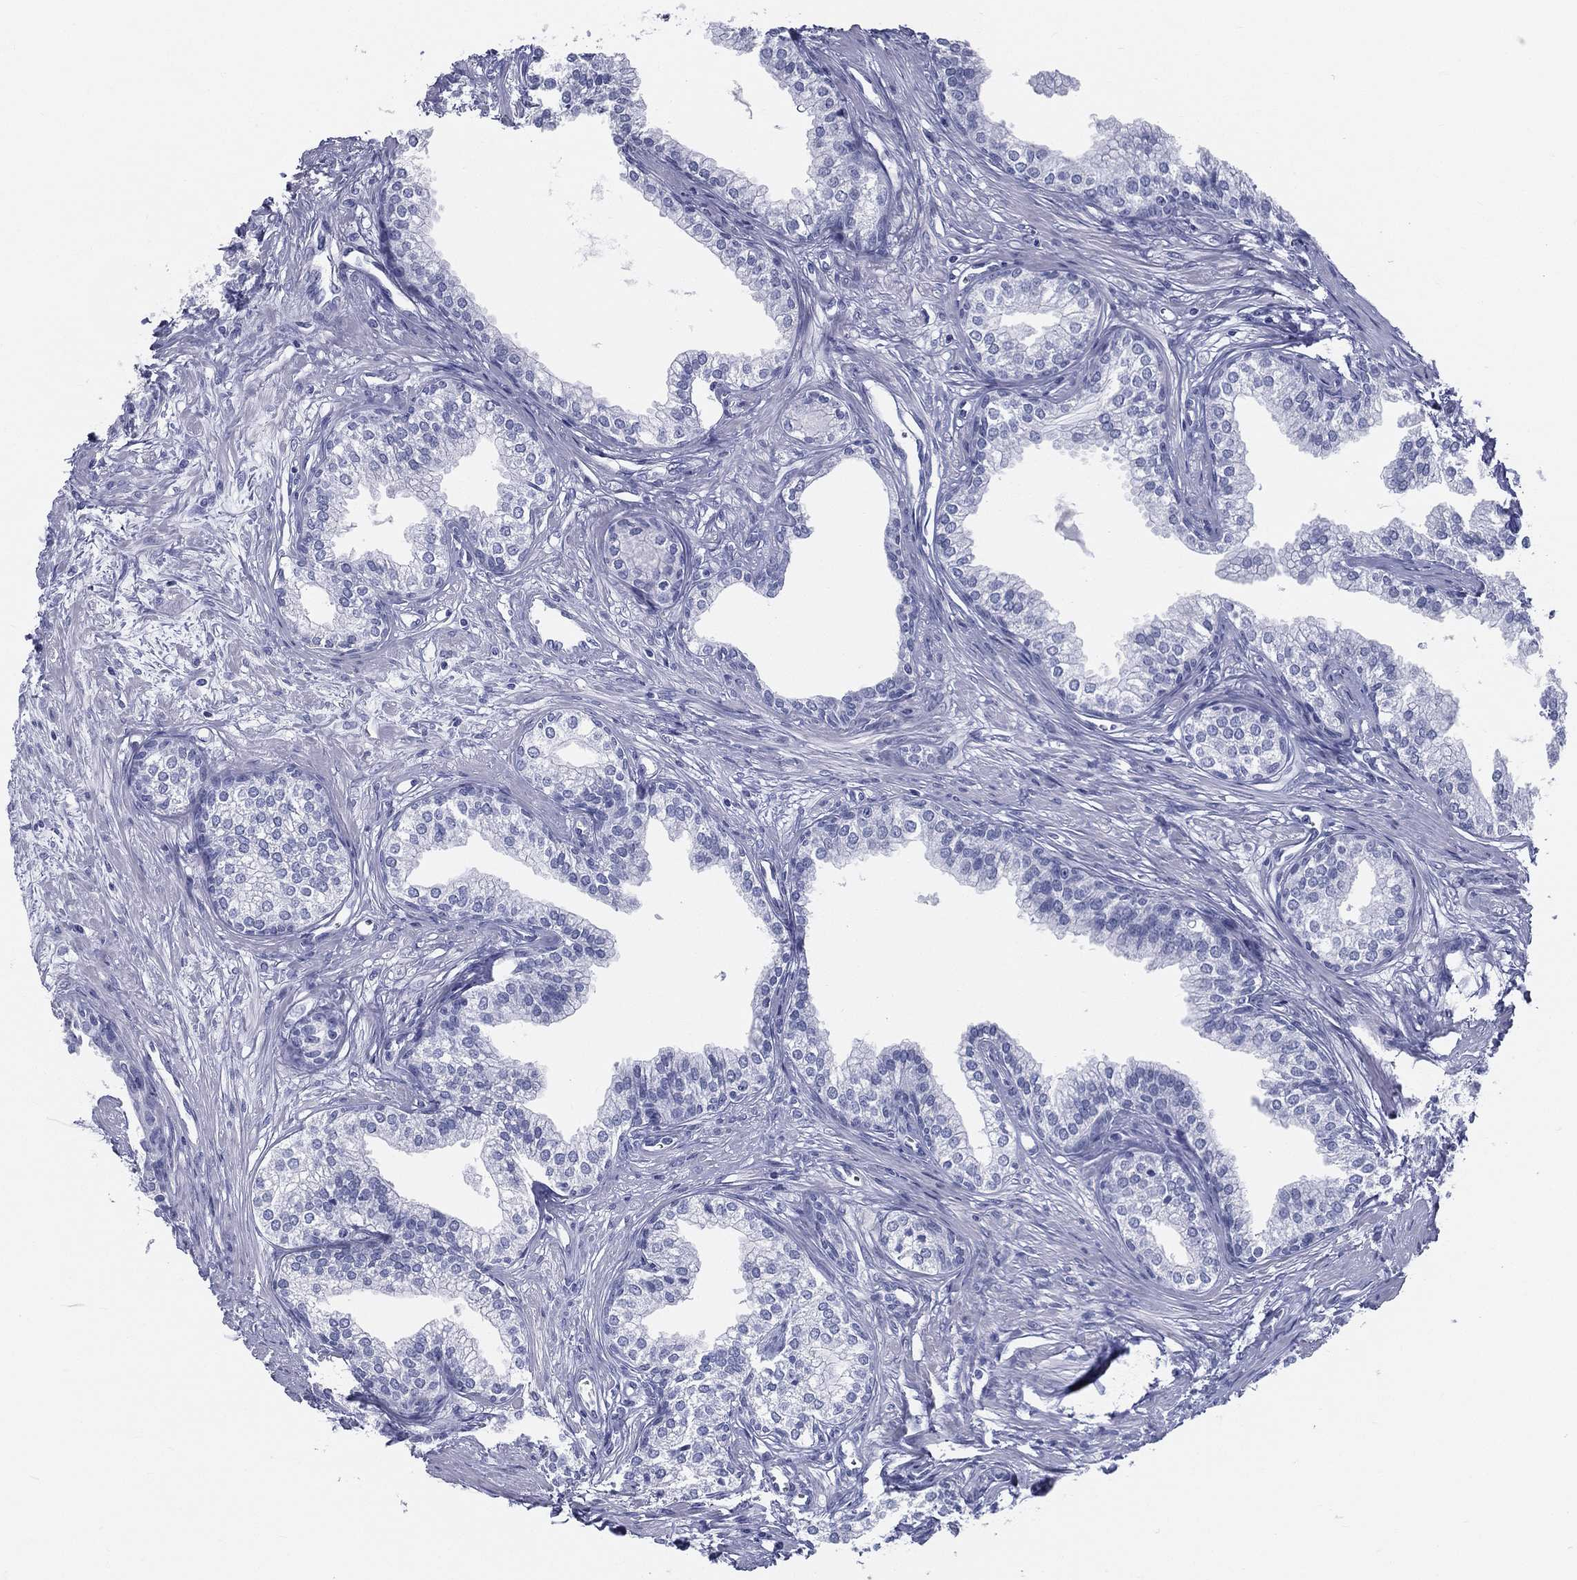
{"staining": {"intensity": "negative", "quantity": "none", "location": "none"}, "tissue": "prostate", "cell_type": "Glandular cells", "image_type": "normal", "snomed": [{"axis": "morphology", "description": "Normal tissue, NOS"}, {"axis": "topography", "description": "Prostate"}], "caption": "Prostate was stained to show a protein in brown. There is no significant expression in glandular cells. (DAB immunohistochemistry (IHC) visualized using brightfield microscopy, high magnification).", "gene": "RSPH4A", "patient": {"sex": "male", "age": 65}}